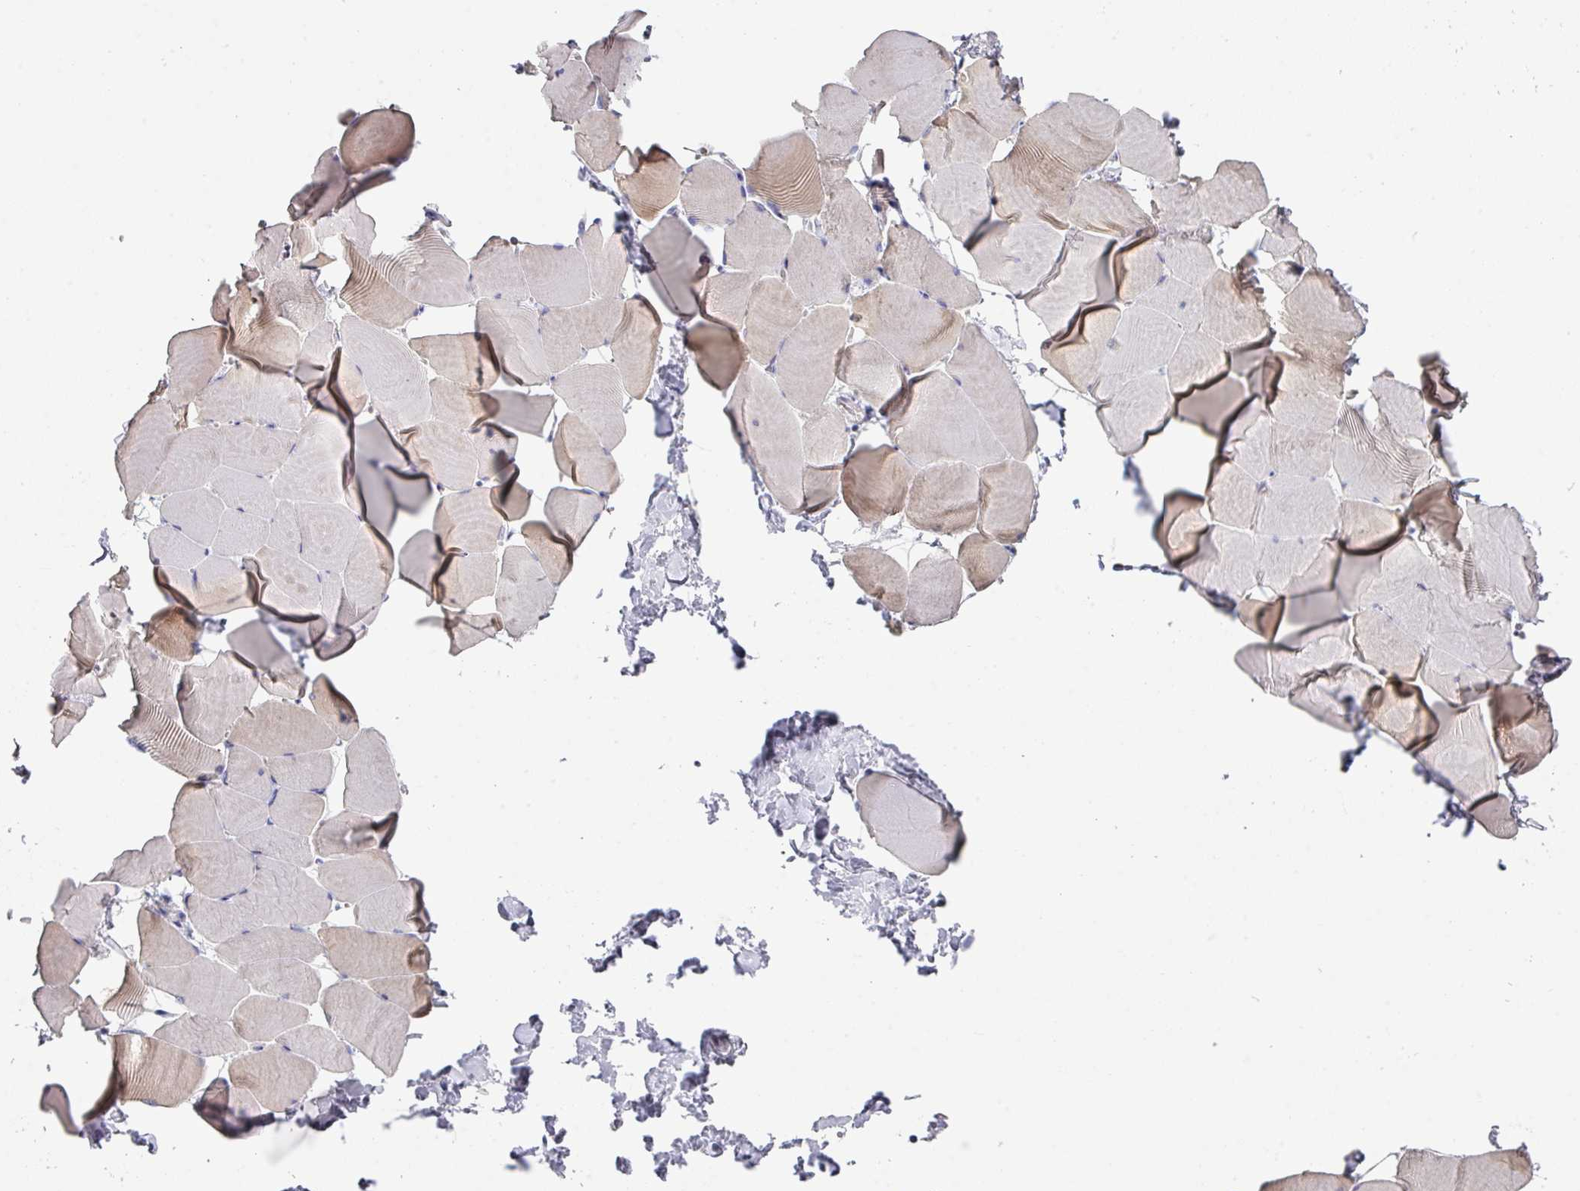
{"staining": {"intensity": "moderate", "quantity": "25%-75%", "location": "cytoplasmic/membranous"}, "tissue": "skeletal muscle", "cell_type": "Myocytes", "image_type": "normal", "snomed": [{"axis": "morphology", "description": "Normal tissue, NOS"}, {"axis": "topography", "description": "Skeletal muscle"}], "caption": "Human skeletal muscle stained with a brown dye demonstrates moderate cytoplasmic/membranous positive staining in about 25%-75% of myocytes.", "gene": "DCAF12L1", "patient": {"sex": "male", "age": 25}}